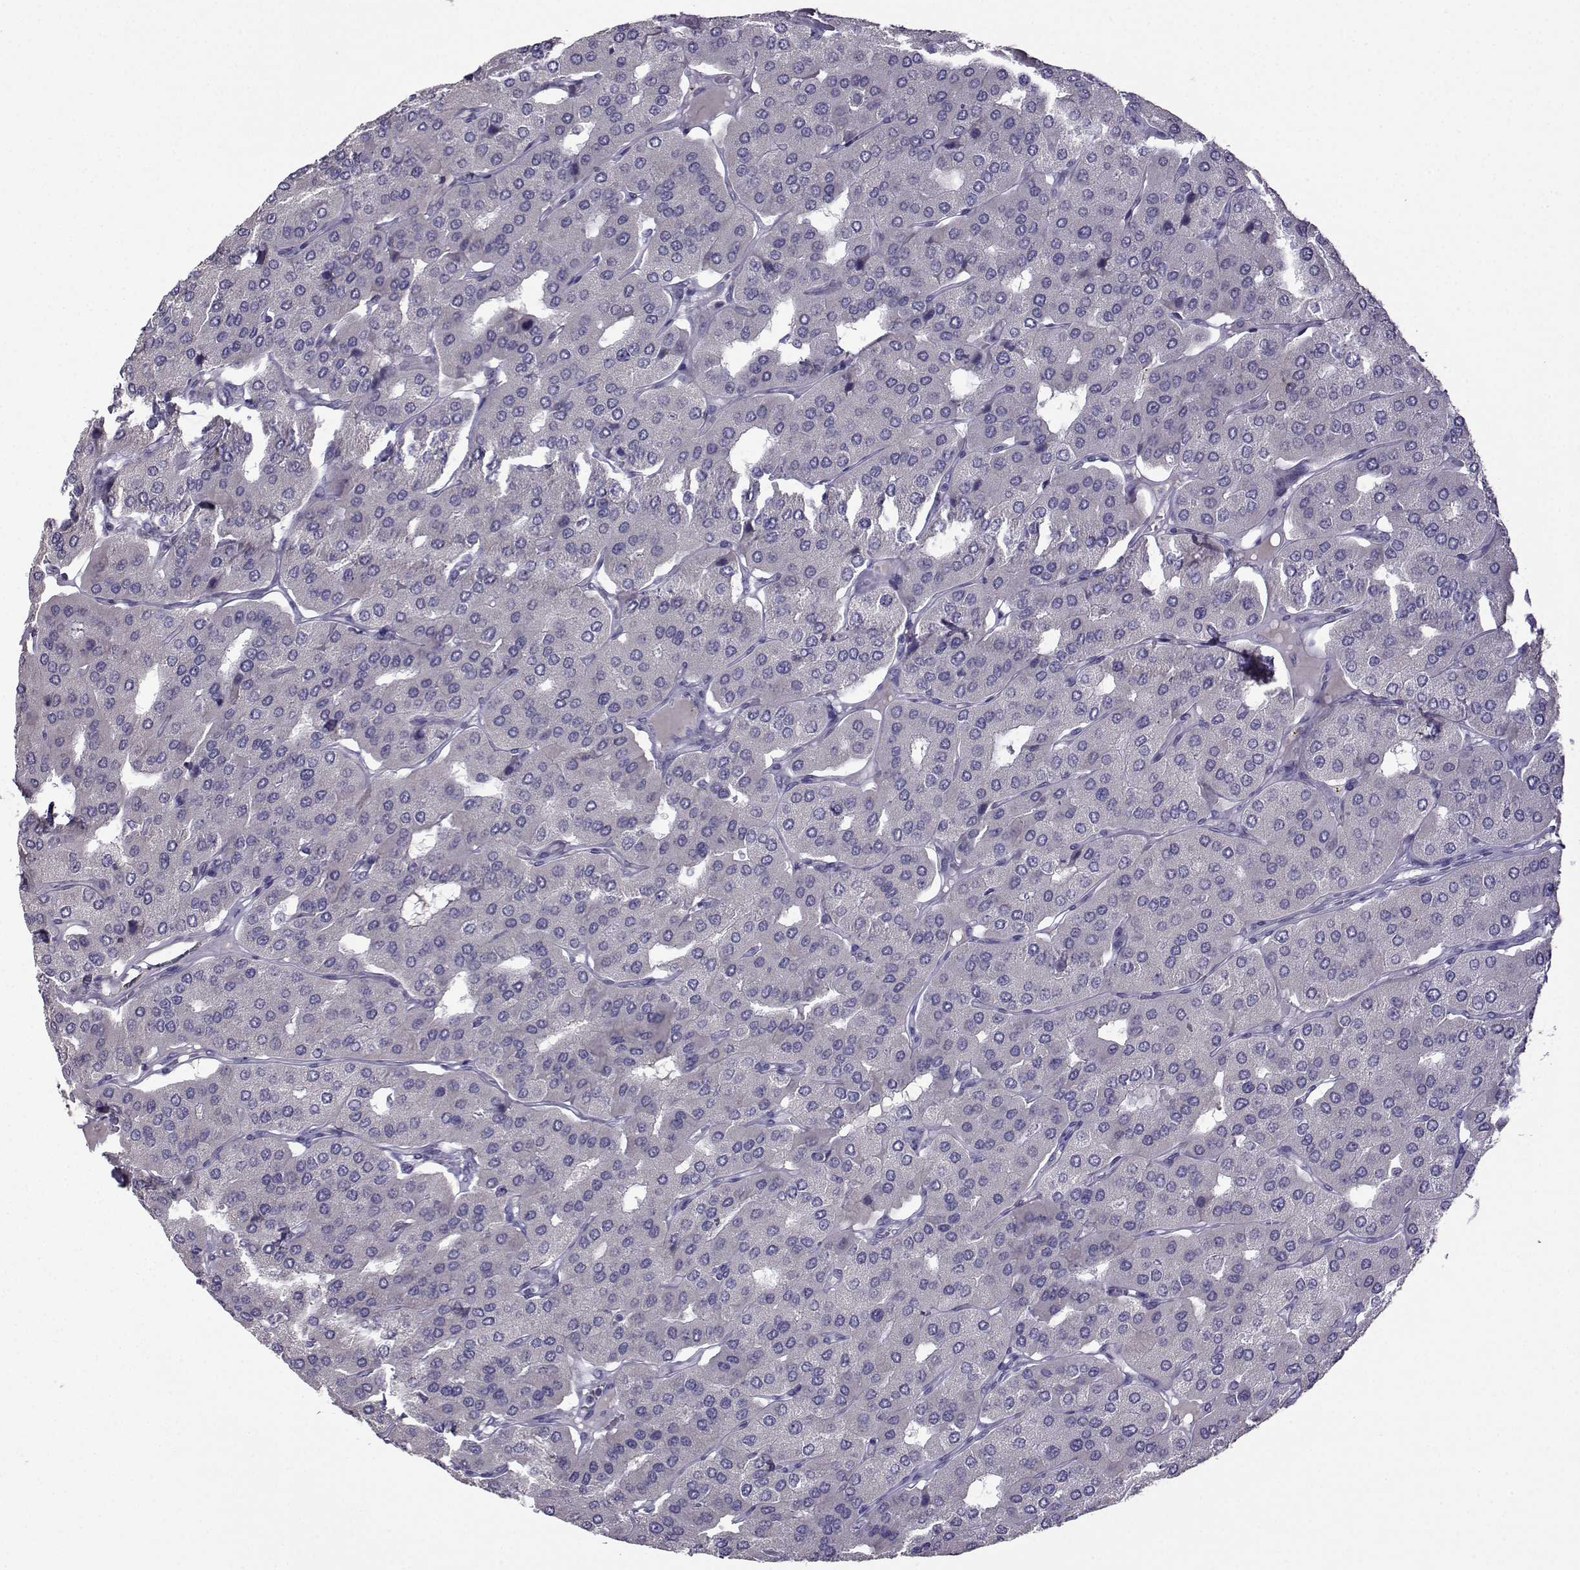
{"staining": {"intensity": "negative", "quantity": "none", "location": "none"}, "tissue": "parathyroid gland", "cell_type": "Glandular cells", "image_type": "normal", "snomed": [{"axis": "morphology", "description": "Normal tissue, NOS"}, {"axis": "morphology", "description": "Adenoma, NOS"}, {"axis": "topography", "description": "Parathyroid gland"}], "caption": "IHC of benign parathyroid gland demonstrates no positivity in glandular cells.", "gene": "CRYBB1", "patient": {"sex": "female", "age": 86}}